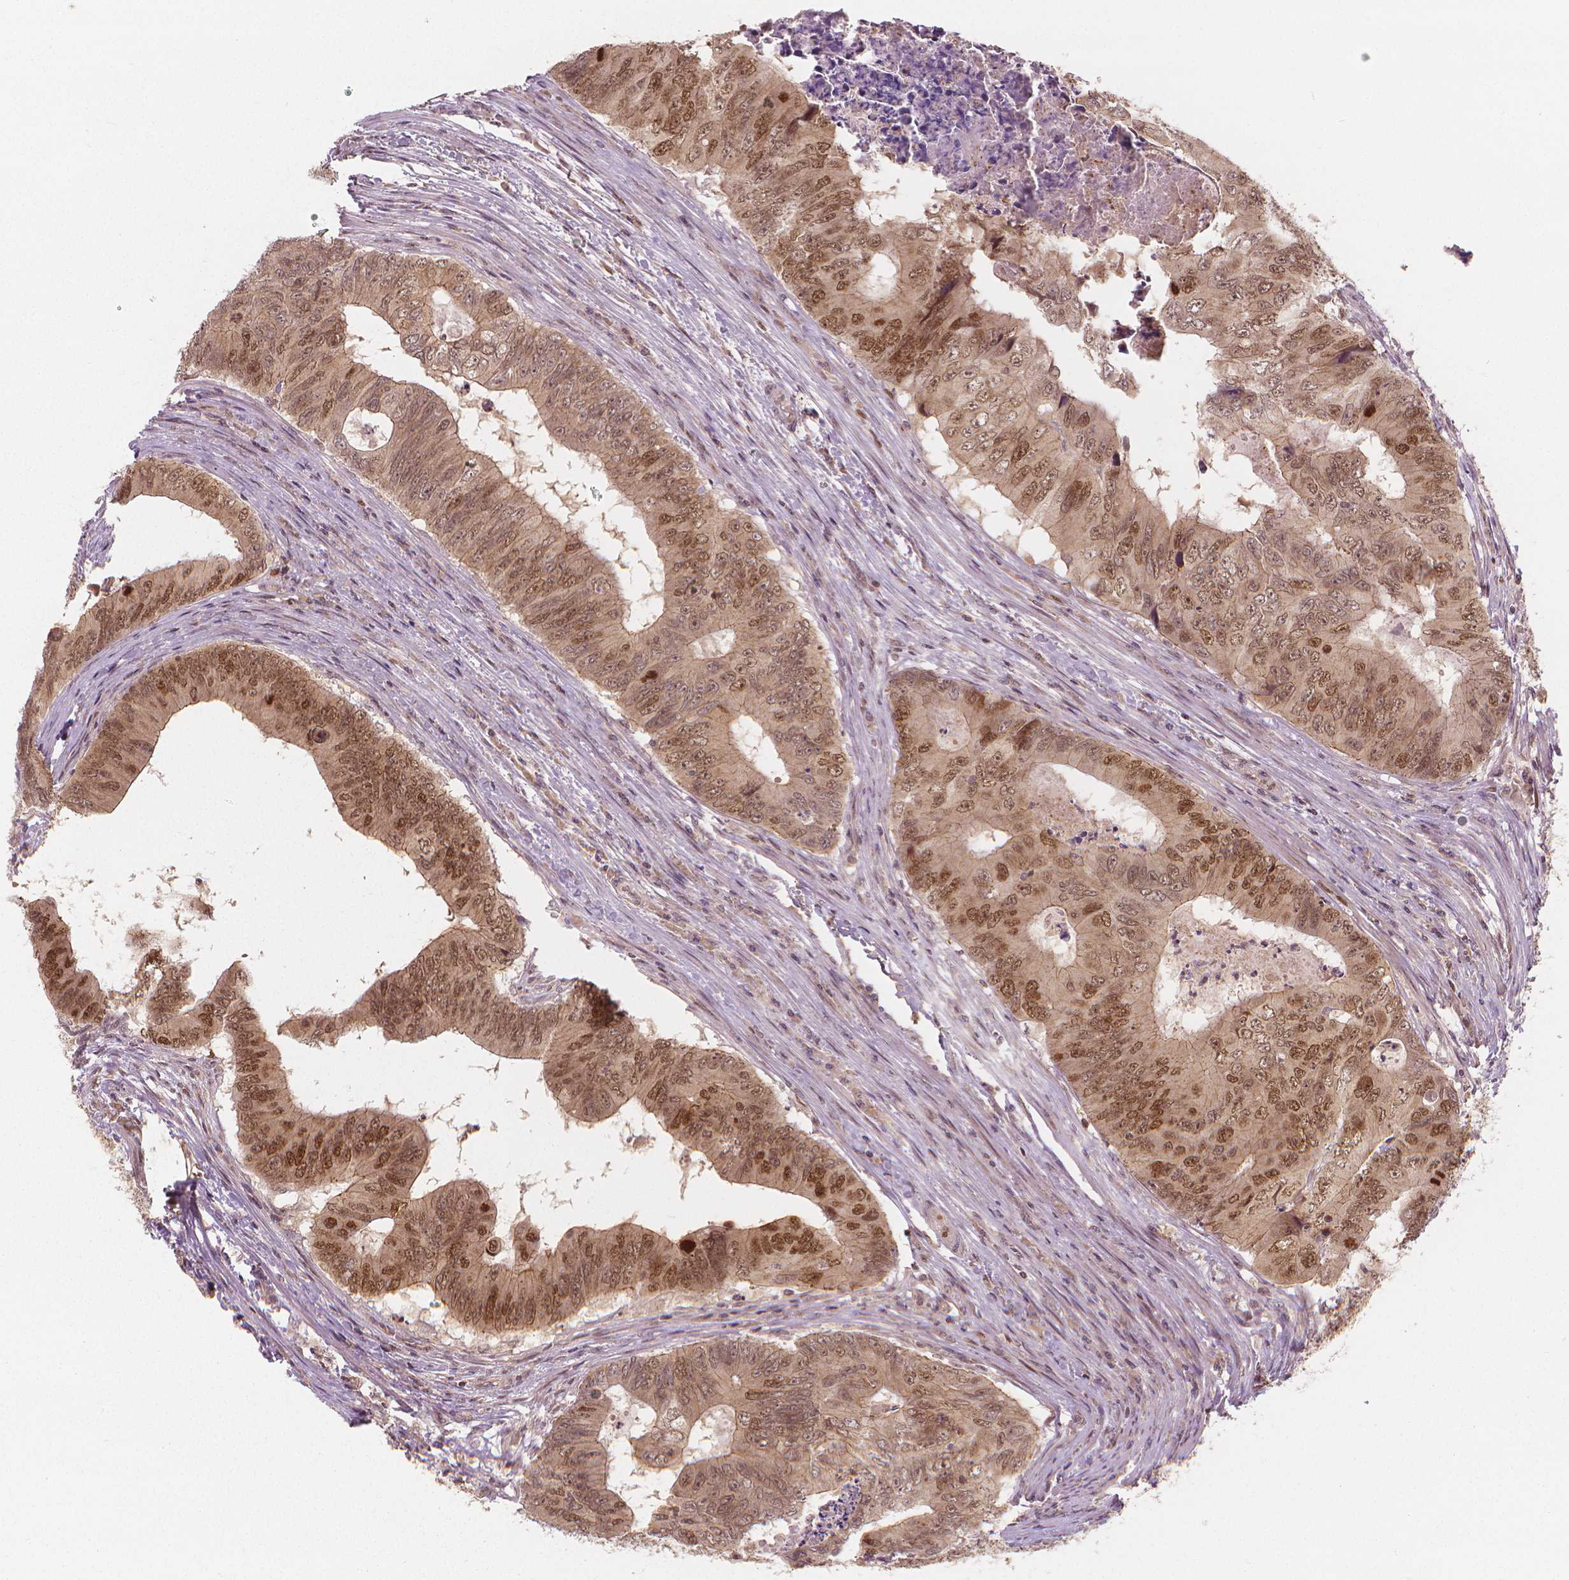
{"staining": {"intensity": "moderate", "quantity": ">75%", "location": "nuclear"}, "tissue": "colorectal cancer", "cell_type": "Tumor cells", "image_type": "cancer", "snomed": [{"axis": "morphology", "description": "Adenocarcinoma, NOS"}, {"axis": "topography", "description": "Colon"}], "caption": "Immunohistochemical staining of colorectal cancer demonstrates moderate nuclear protein staining in approximately >75% of tumor cells.", "gene": "NSD2", "patient": {"sex": "male", "age": 53}}